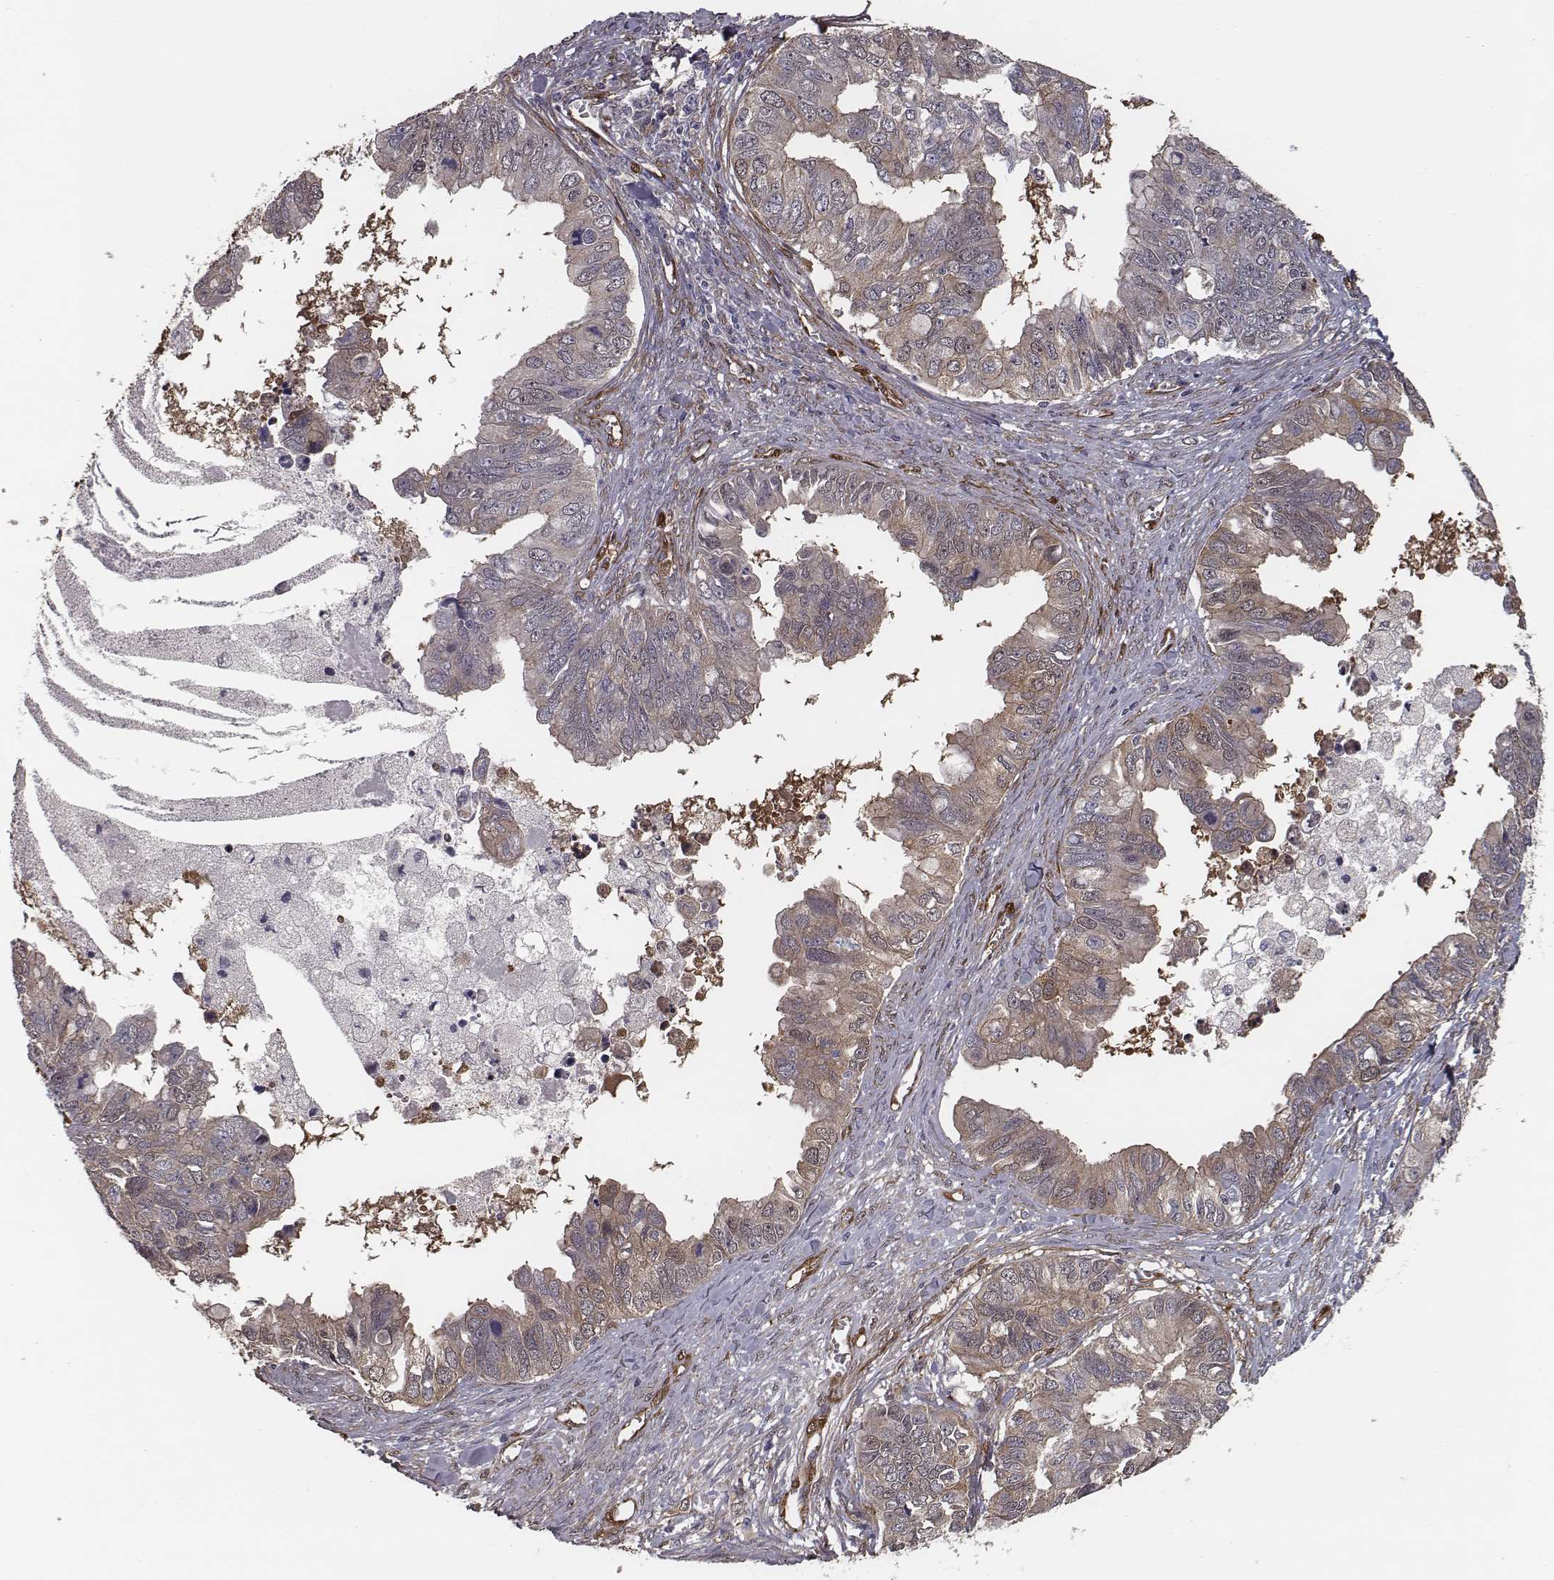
{"staining": {"intensity": "moderate", "quantity": ">75%", "location": "cytoplasmic/membranous"}, "tissue": "ovarian cancer", "cell_type": "Tumor cells", "image_type": "cancer", "snomed": [{"axis": "morphology", "description": "Cystadenocarcinoma, mucinous, NOS"}, {"axis": "topography", "description": "Ovary"}], "caption": "IHC micrograph of human ovarian cancer (mucinous cystadenocarcinoma) stained for a protein (brown), which reveals medium levels of moderate cytoplasmic/membranous expression in approximately >75% of tumor cells.", "gene": "ISYNA1", "patient": {"sex": "female", "age": 76}}